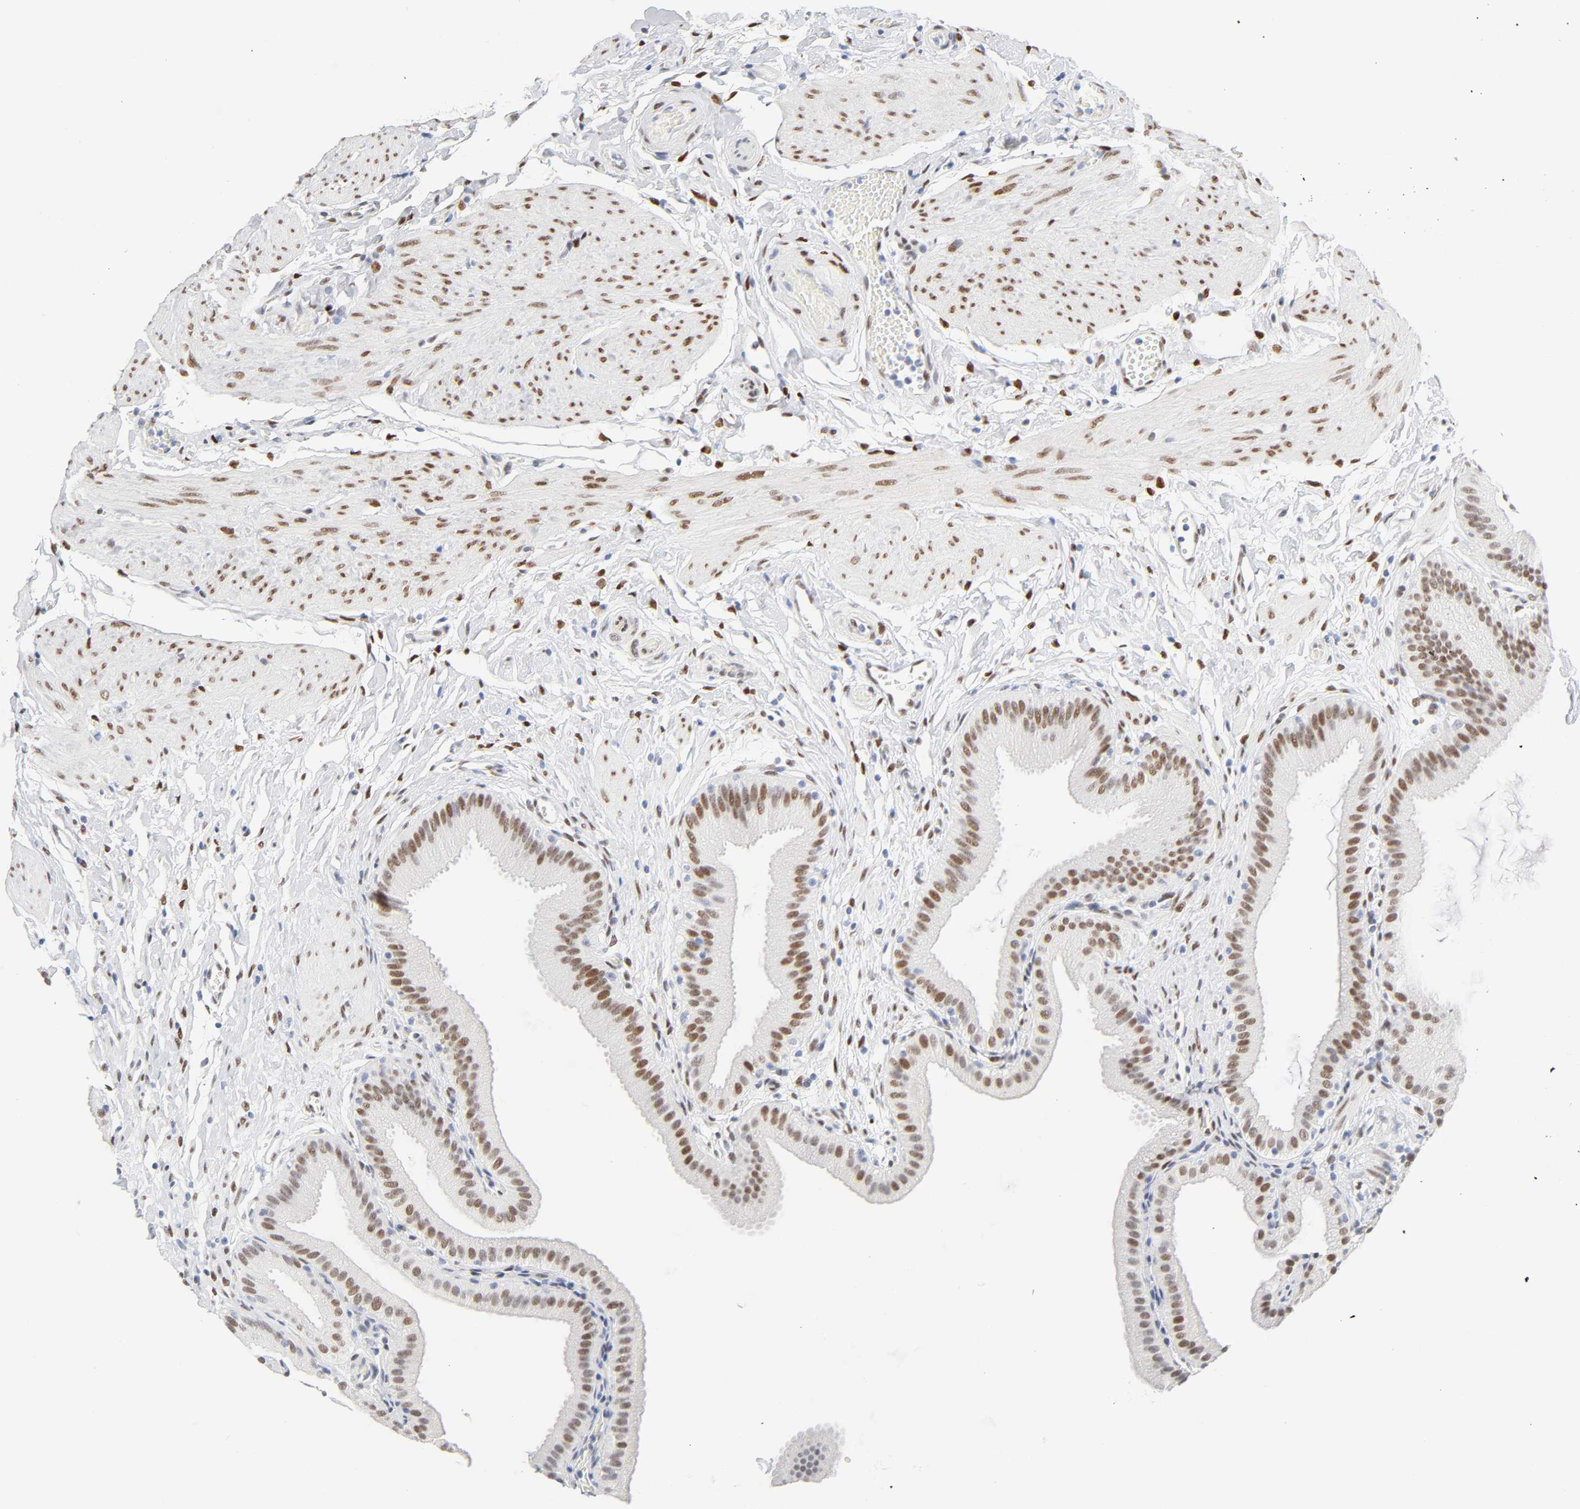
{"staining": {"intensity": "strong", "quantity": ">75%", "location": "nuclear"}, "tissue": "gallbladder", "cell_type": "Glandular cells", "image_type": "normal", "snomed": [{"axis": "morphology", "description": "Normal tissue, NOS"}, {"axis": "topography", "description": "Gallbladder"}], "caption": "Gallbladder stained with DAB (3,3'-diaminobenzidine) immunohistochemistry (IHC) exhibits high levels of strong nuclear positivity in approximately >75% of glandular cells. (brown staining indicates protein expression, while blue staining denotes nuclei).", "gene": "NFIC", "patient": {"sex": "female", "age": 63}}